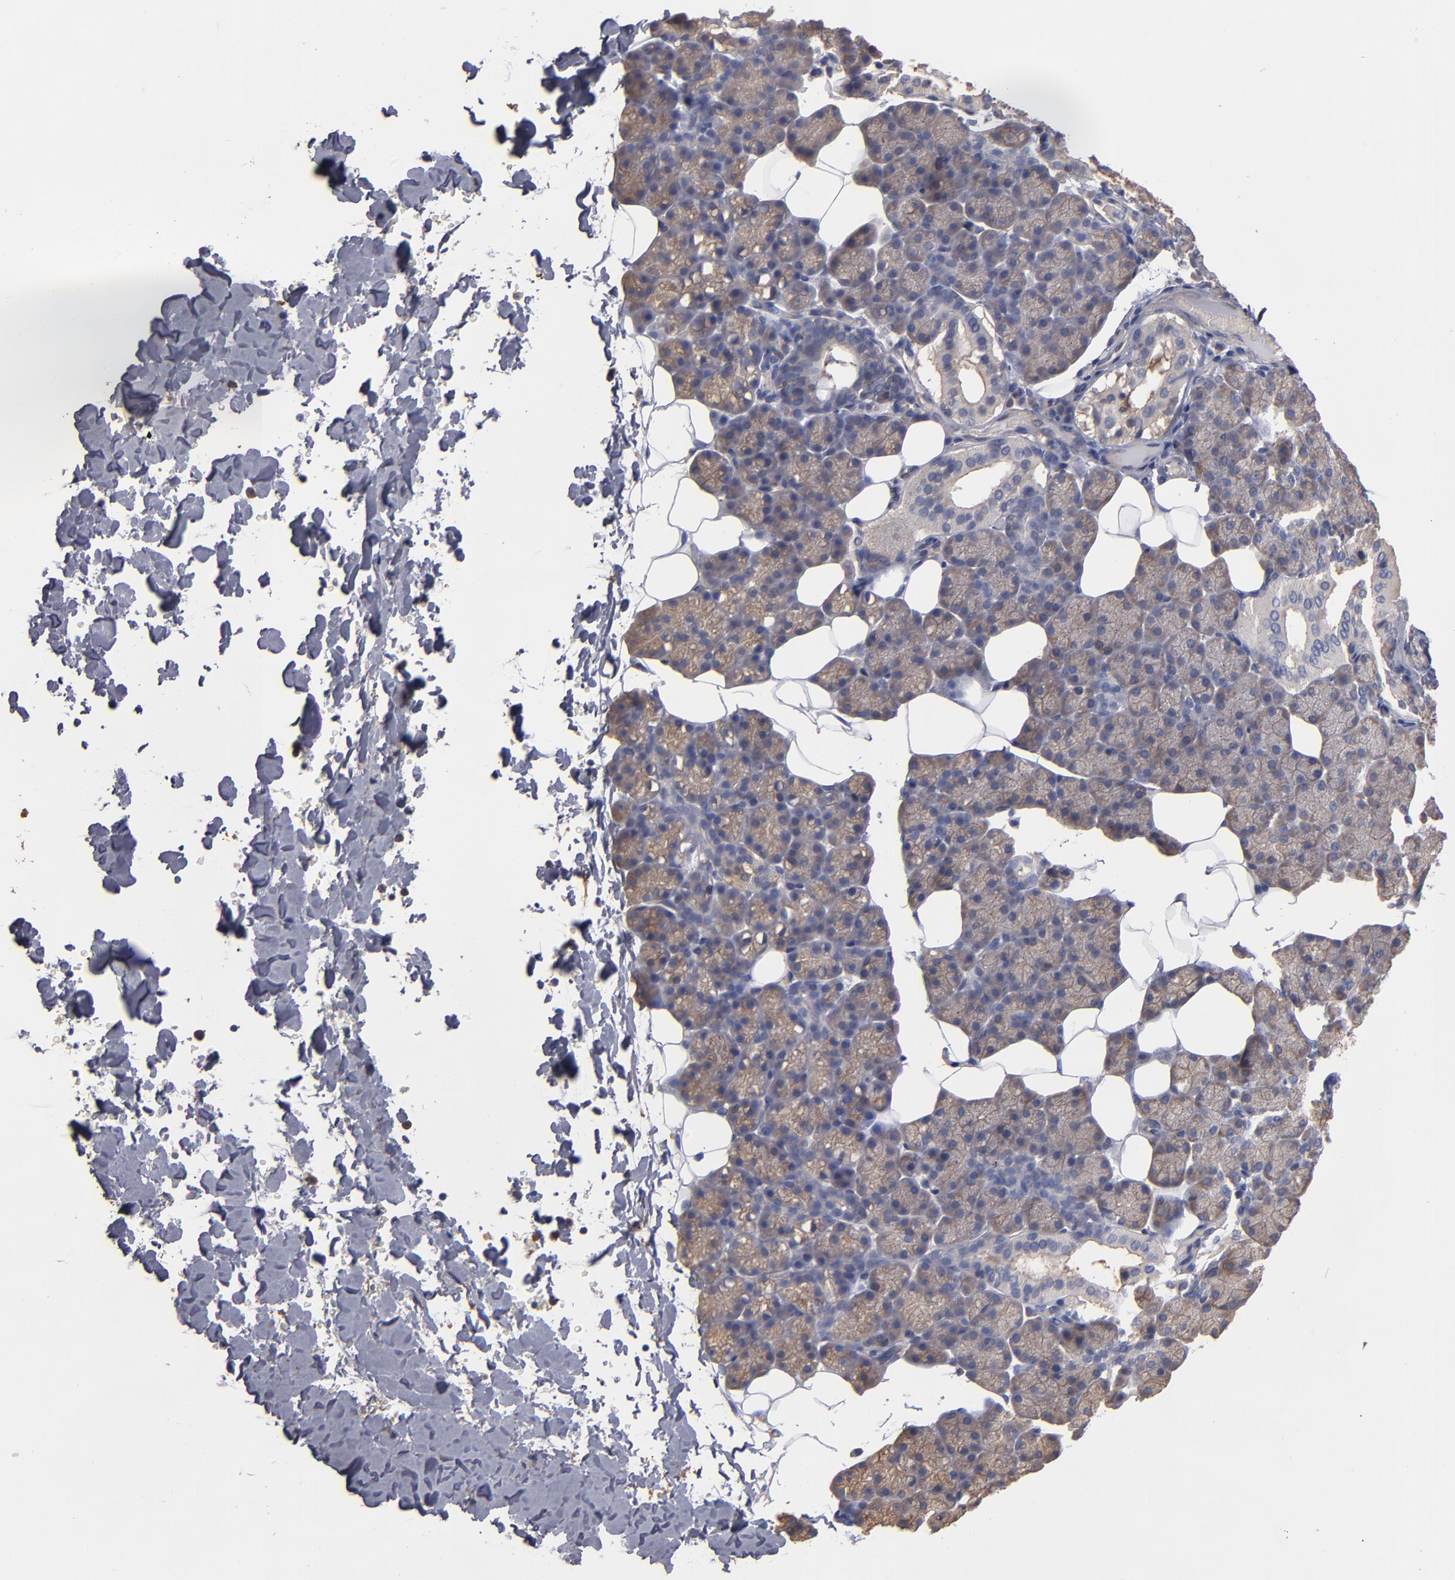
{"staining": {"intensity": "weak", "quantity": "25%-75%", "location": "cytoplasmic/membranous"}, "tissue": "salivary gland", "cell_type": "Glandular cells", "image_type": "normal", "snomed": [{"axis": "morphology", "description": "Normal tissue, NOS"}, {"axis": "topography", "description": "Lymph node"}, {"axis": "topography", "description": "Salivary gland"}], "caption": "Protein expression analysis of benign human salivary gland reveals weak cytoplasmic/membranous positivity in about 25%-75% of glandular cells.", "gene": "ESYT2", "patient": {"sex": "male", "age": 8}}